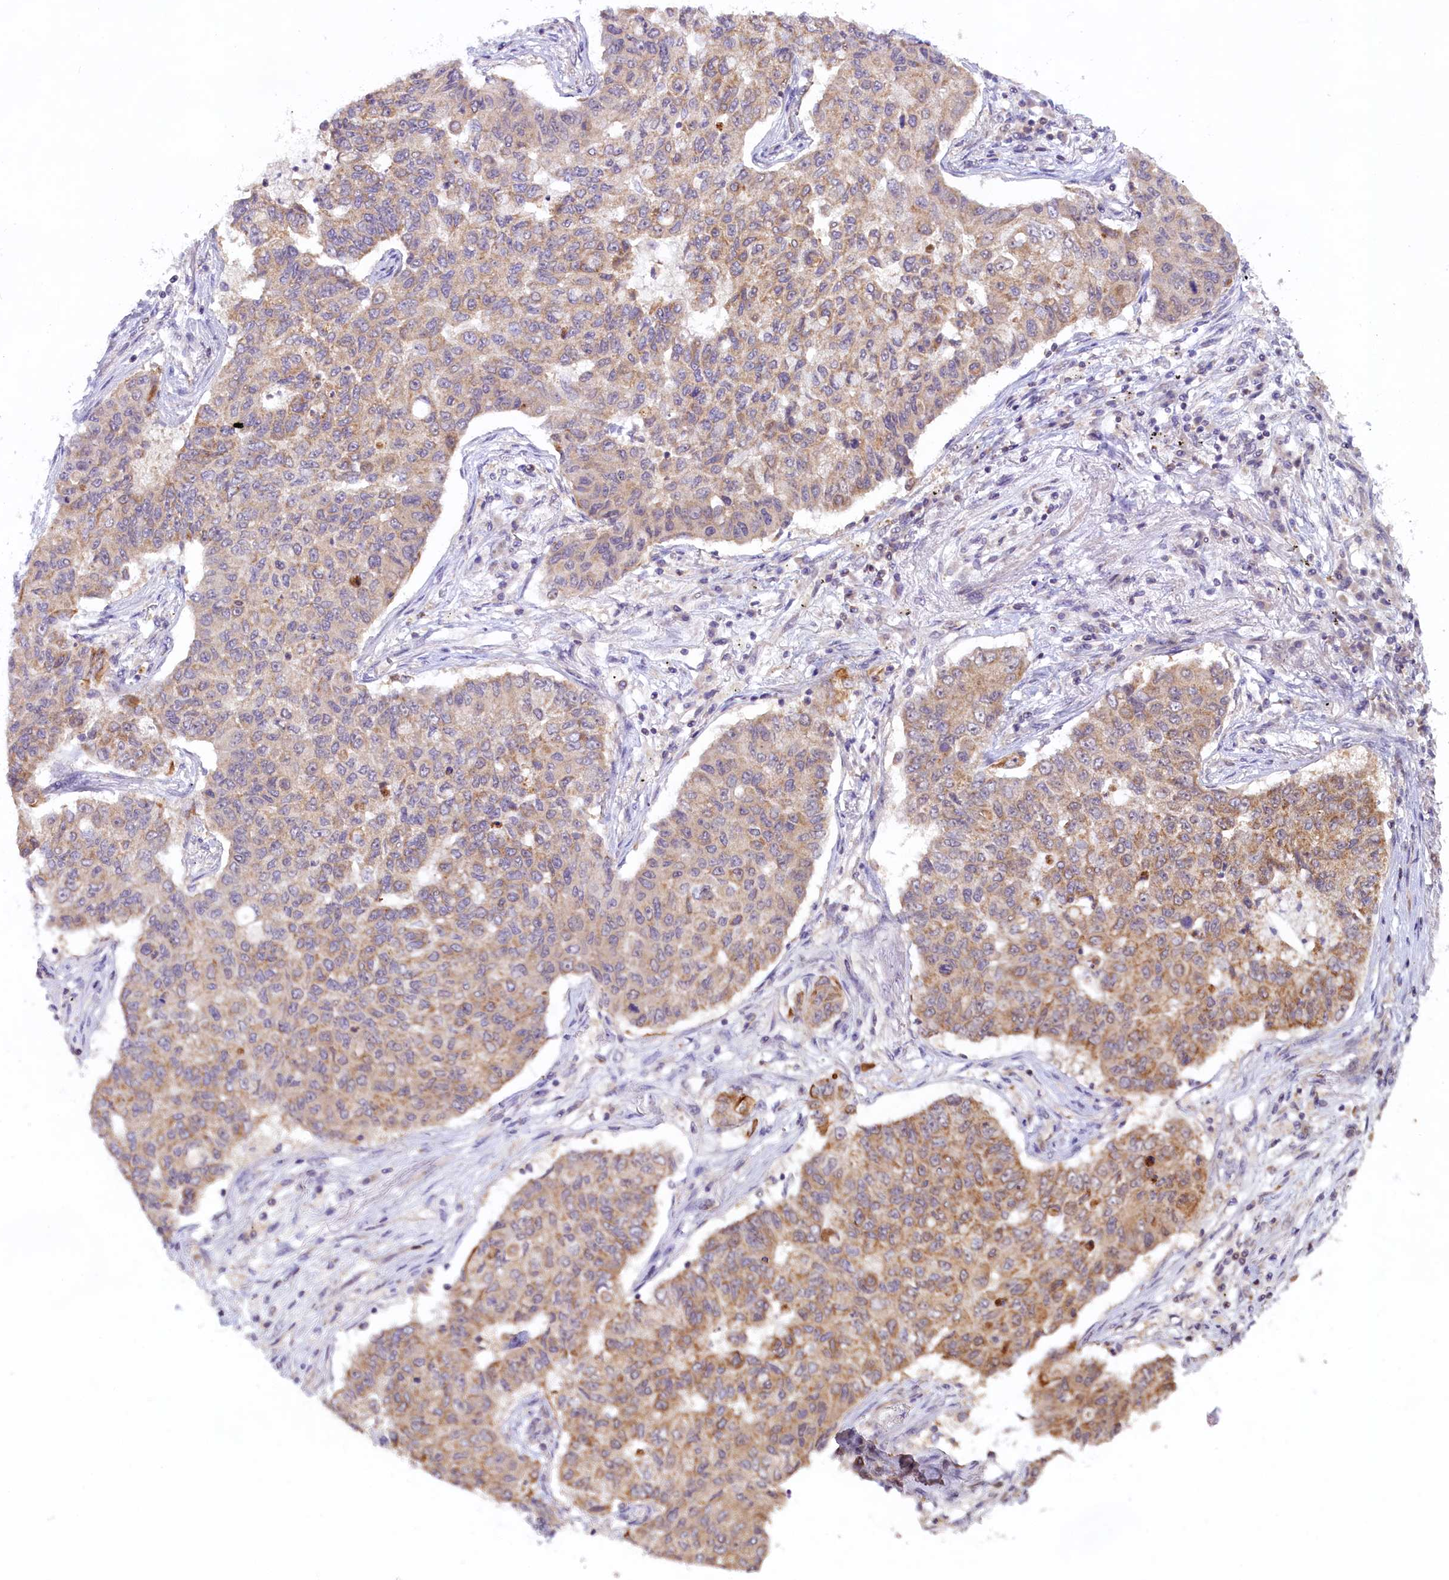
{"staining": {"intensity": "moderate", "quantity": "<25%", "location": "cytoplasmic/membranous"}, "tissue": "lung cancer", "cell_type": "Tumor cells", "image_type": "cancer", "snomed": [{"axis": "morphology", "description": "Squamous cell carcinoma, NOS"}, {"axis": "topography", "description": "Lung"}], "caption": "Protein staining of lung cancer tissue shows moderate cytoplasmic/membranous positivity in about <25% of tumor cells.", "gene": "CARD8", "patient": {"sex": "male", "age": 74}}